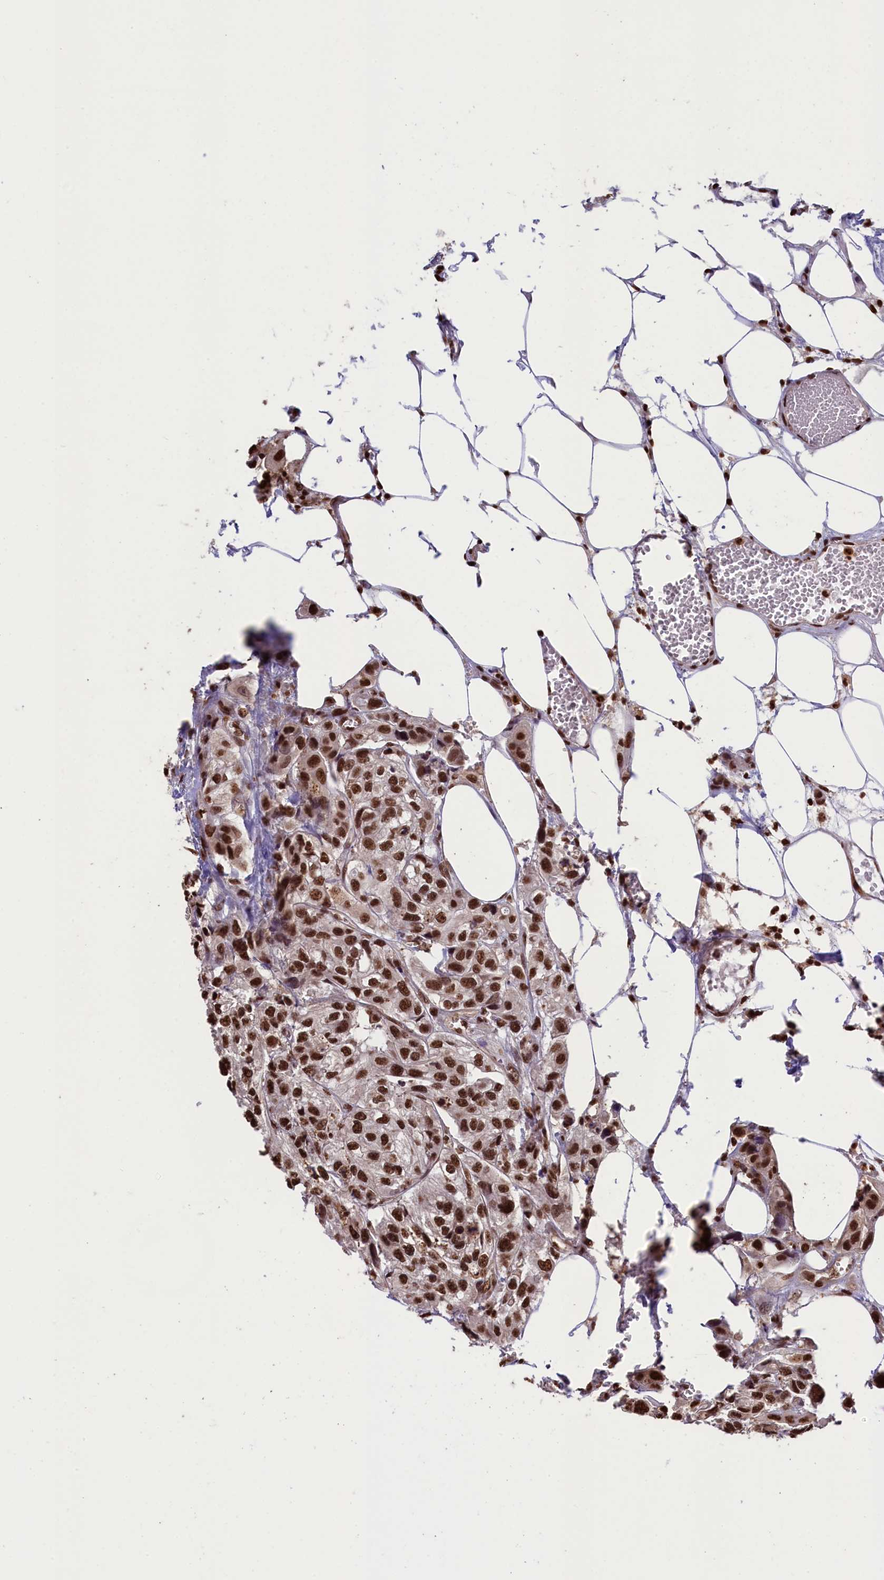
{"staining": {"intensity": "strong", "quantity": ">75%", "location": "nuclear"}, "tissue": "urothelial cancer", "cell_type": "Tumor cells", "image_type": "cancer", "snomed": [{"axis": "morphology", "description": "Urothelial carcinoma, High grade"}, {"axis": "topography", "description": "Urinary bladder"}], "caption": "A high-resolution photomicrograph shows IHC staining of urothelial cancer, which shows strong nuclear staining in approximately >75% of tumor cells.", "gene": "SNRPD2", "patient": {"sex": "male", "age": 67}}